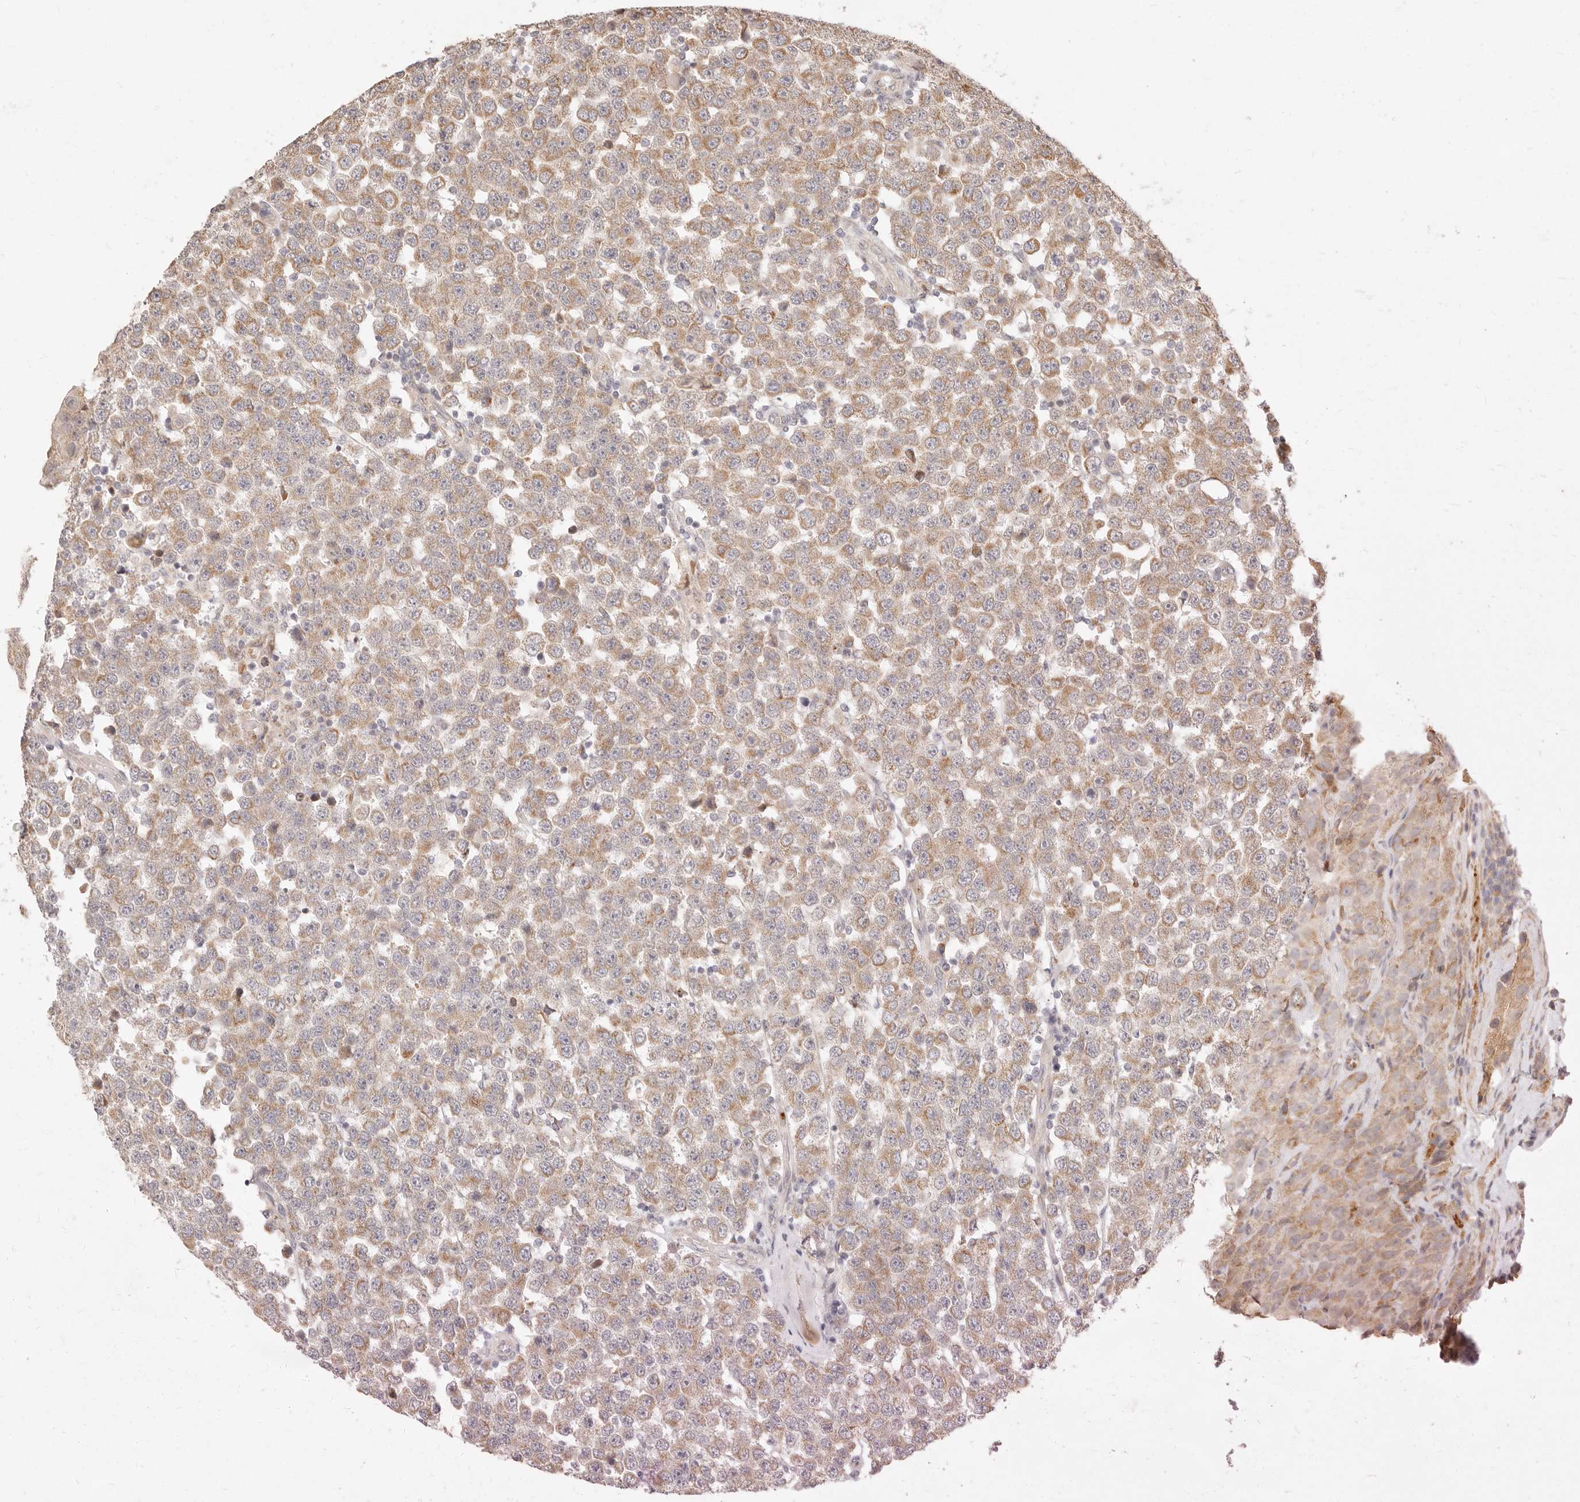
{"staining": {"intensity": "moderate", "quantity": ">75%", "location": "cytoplasmic/membranous"}, "tissue": "testis cancer", "cell_type": "Tumor cells", "image_type": "cancer", "snomed": [{"axis": "morphology", "description": "Seminoma, NOS"}, {"axis": "topography", "description": "Testis"}], "caption": "Tumor cells reveal medium levels of moderate cytoplasmic/membranous positivity in about >75% of cells in testis cancer. The staining was performed using DAB, with brown indicating positive protein expression. Nuclei are stained blue with hematoxylin.", "gene": "UBXN10", "patient": {"sex": "male", "age": 28}}